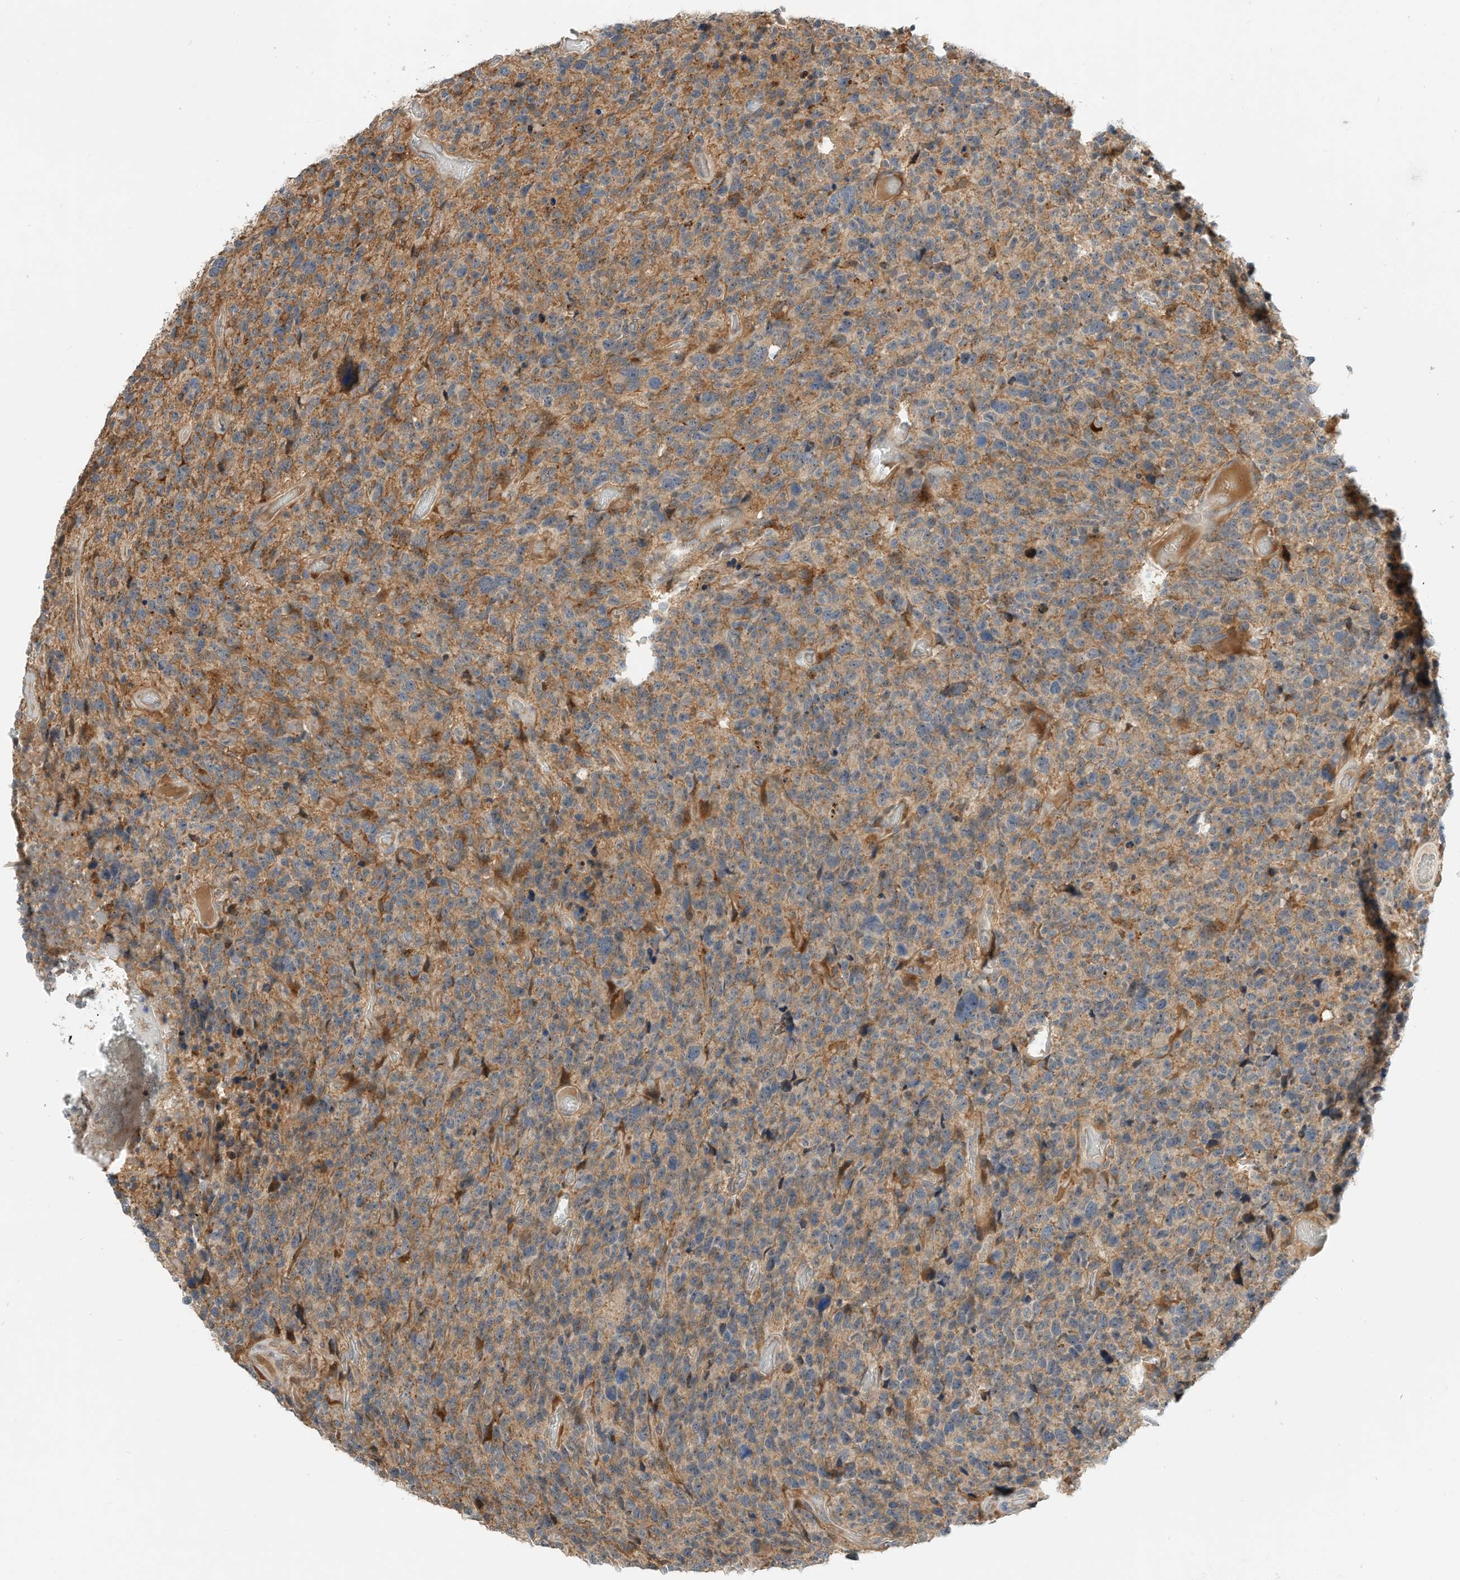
{"staining": {"intensity": "weak", "quantity": "<25%", "location": "cytoplasmic/membranous"}, "tissue": "glioma", "cell_type": "Tumor cells", "image_type": "cancer", "snomed": [{"axis": "morphology", "description": "Glioma, malignant, High grade"}, {"axis": "topography", "description": "Brain"}], "caption": "A high-resolution image shows IHC staining of high-grade glioma (malignant), which displays no significant staining in tumor cells.", "gene": "CPAMD8", "patient": {"sex": "male", "age": 69}}